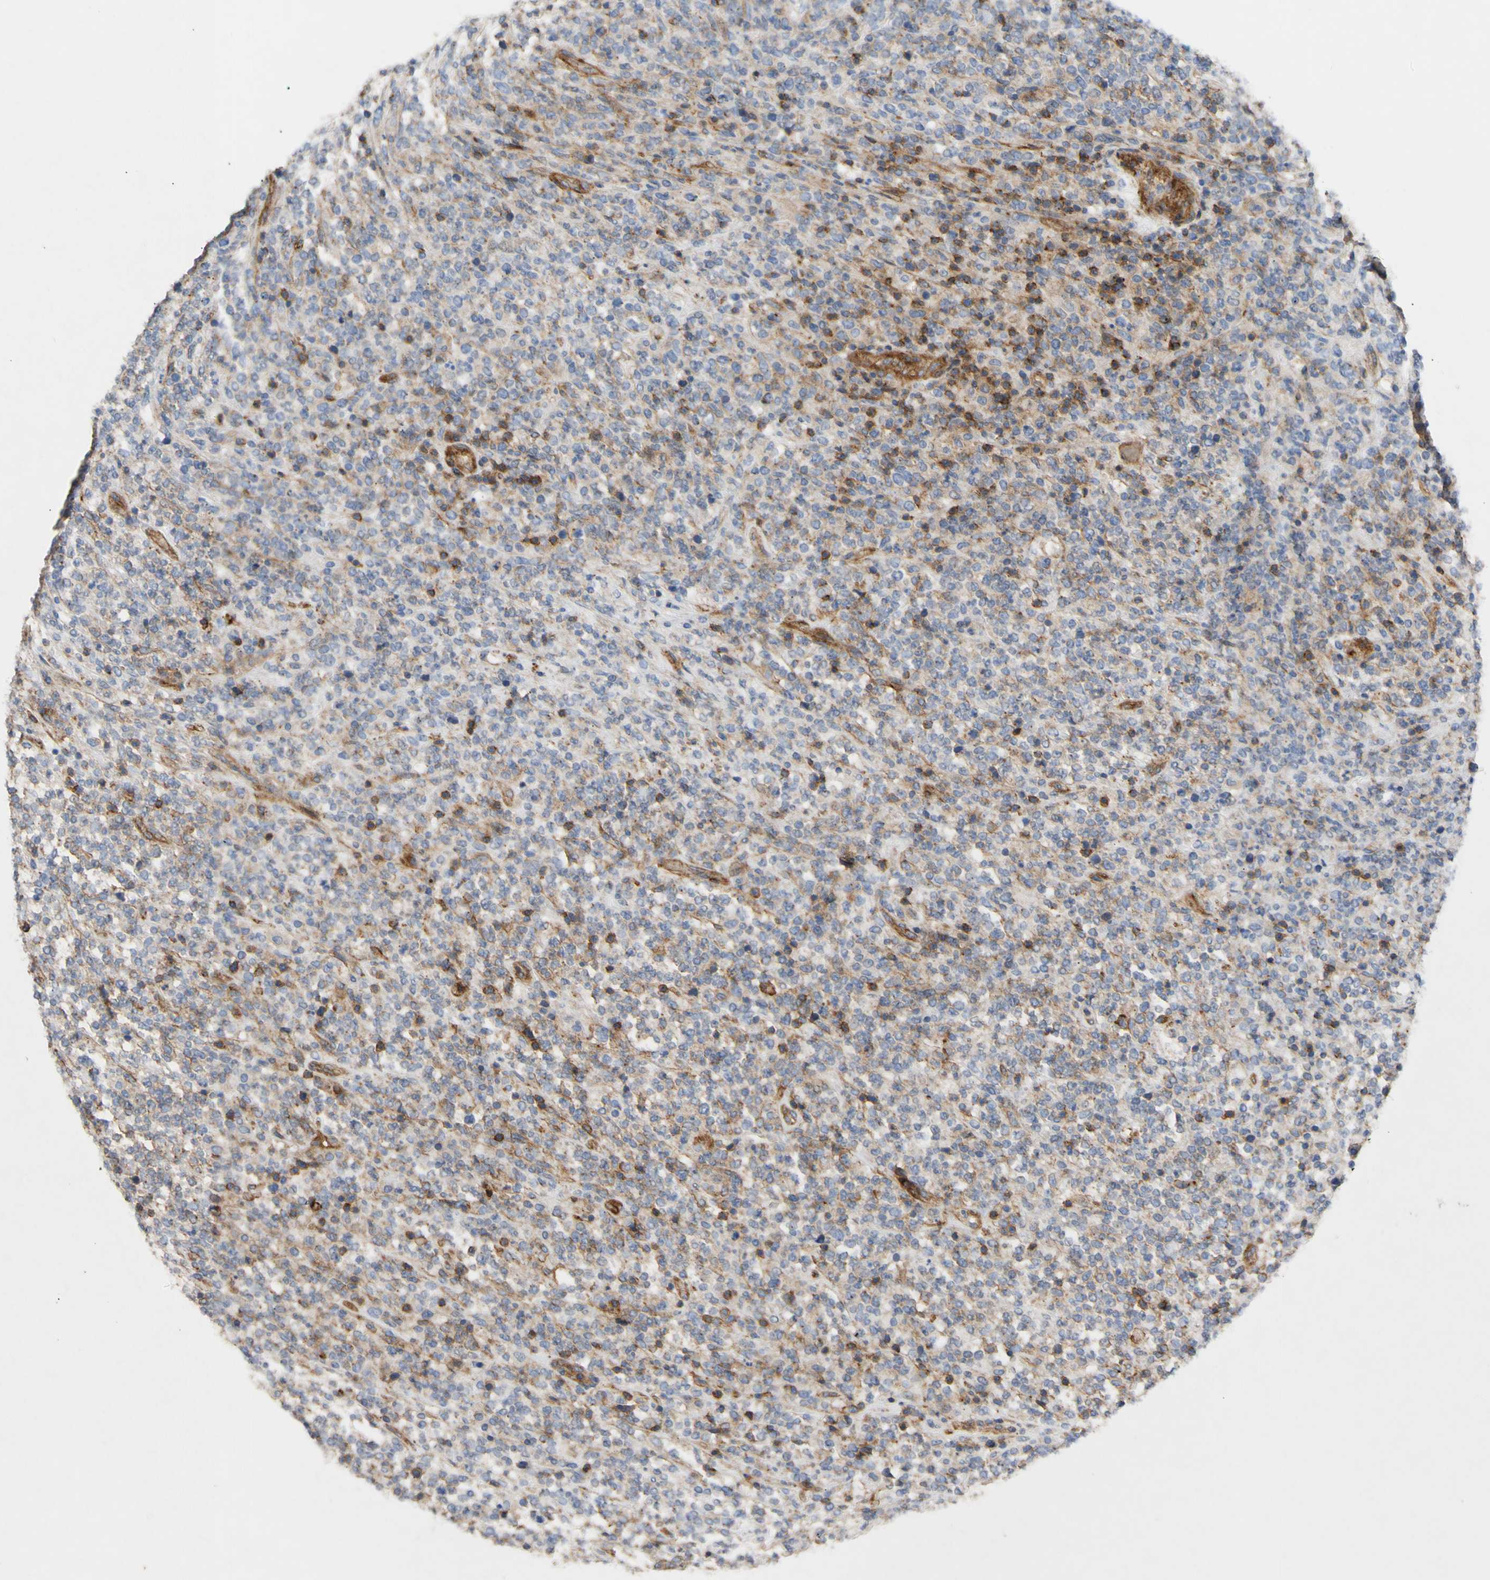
{"staining": {"intensity": "moderate", "quantity": "25%-75%", "location": "cytoplasmic/membranous"}, "tissue": "lymphoma", "cell_type": "Tumor cells", "image_type": "cancer", "snomed": [{"axis": "morphology", "description": "Malignant lymphoma, non-Hodgkin's type, High grade"}, {"axis": "topography", "description": "Soft tissue"}], "caption": "Tumor cells display moderate cytoplasmic/membranous staining in approximately 25%-75% of cells in lymphoma.", "gene": "ATP2A3", "patient": {"sex": "male", "age": 18}}